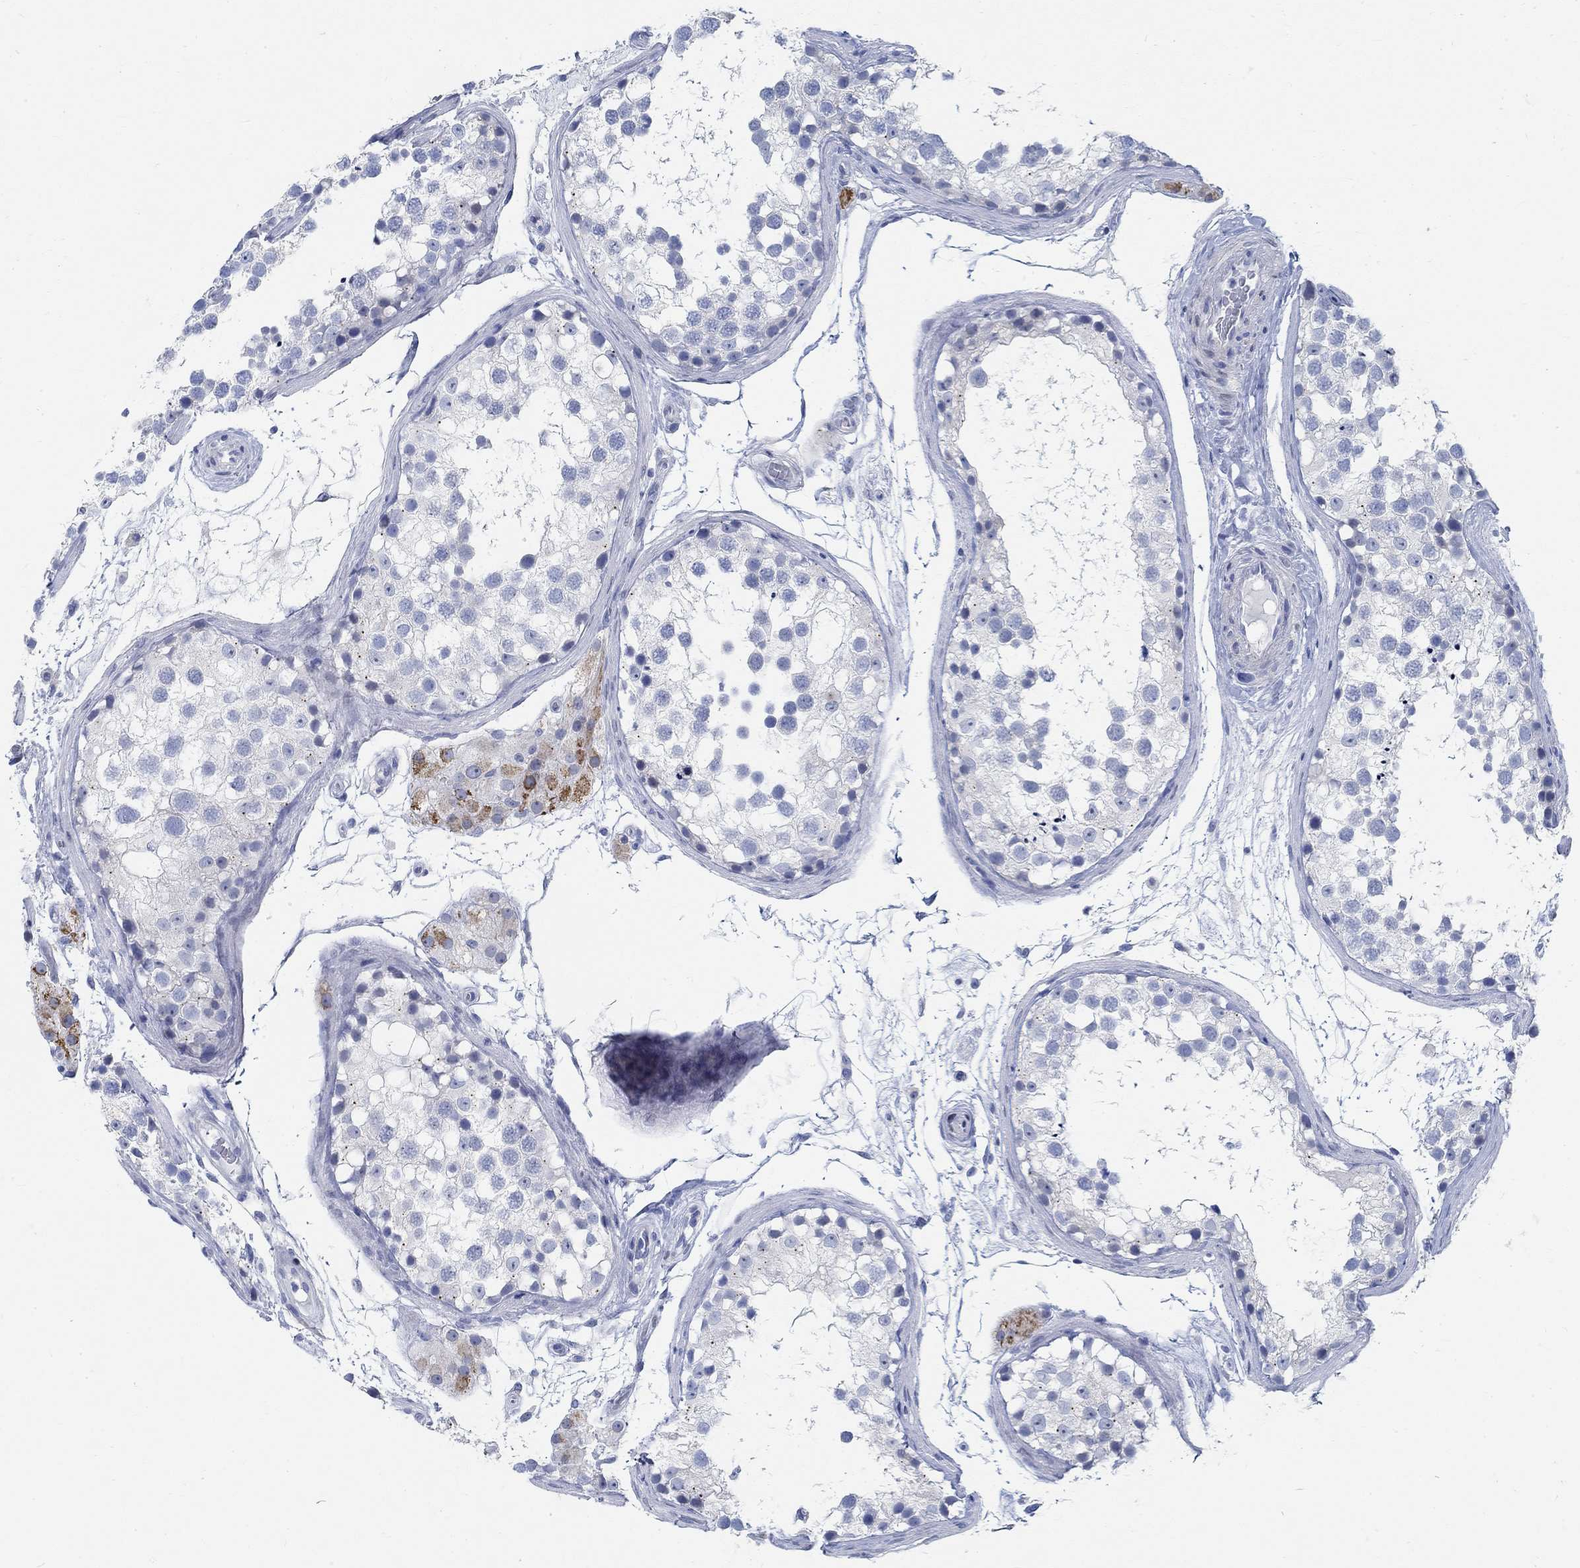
{"staining": {"intensity": "negative", "quantity": "none", "location": "none"}, "tissue": "testis", "cell_type": "Cells in seminiferous ducts", "image_type": "normal", "snomed": [{"axis": "morphology", "description": "Normal tissue, NOS"}, {"axis": "morphology", "description": "Seminoma, NOS"}, {"axis": "topography", "description": "Testis"}], "caption": "DAB immunohistochemical staining of normal testis shows no significant staining in cells in seminiferous ducts. (Immunohistochemistry (ihc), brightfield microscopy, high magnification).", "gene": "RBM20", "patient": {"sex": "male", "age": 65}}